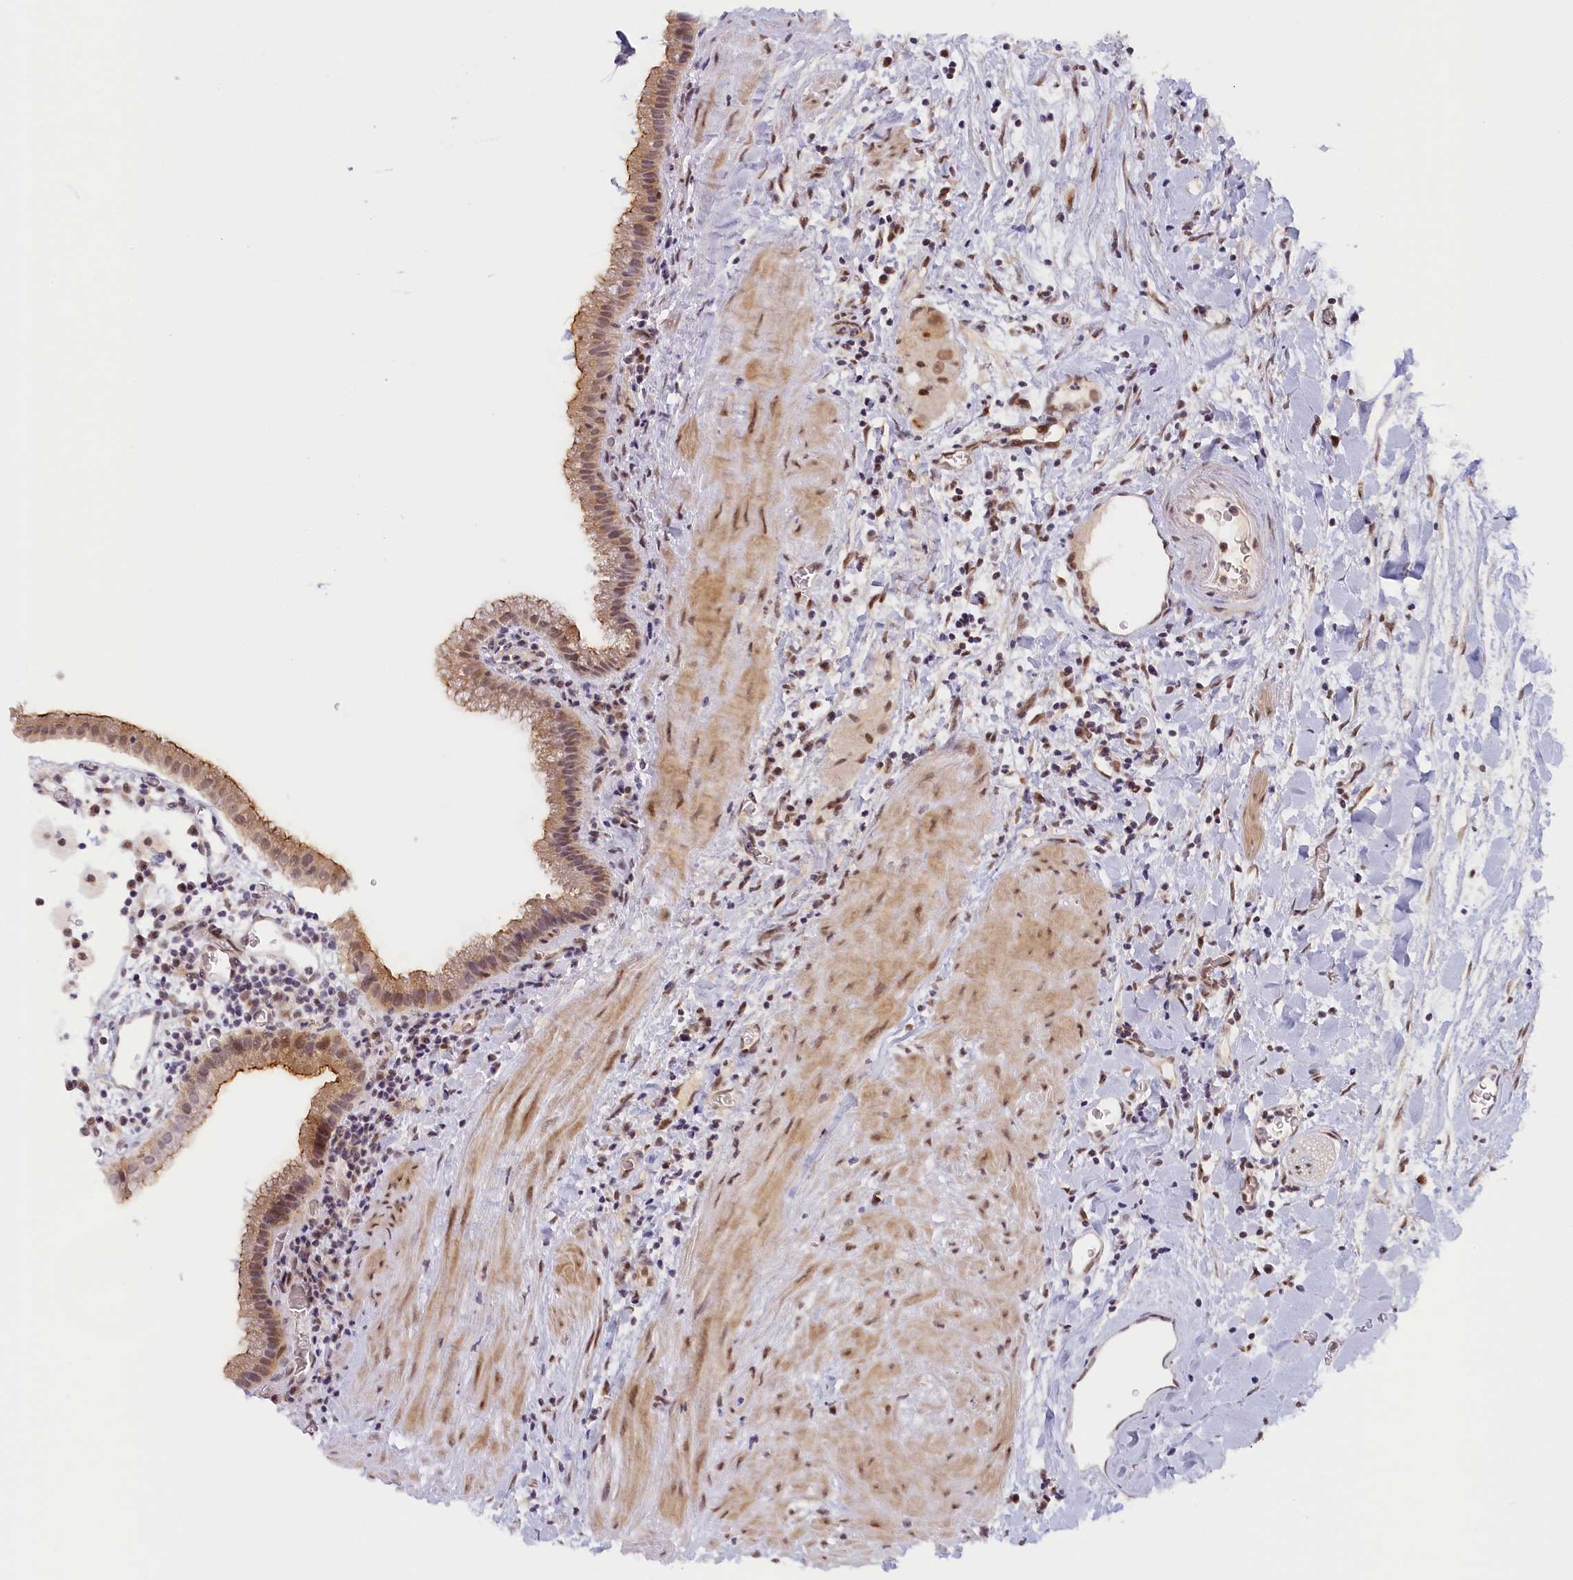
{"staining": {"intensity": "moderate", "quantity": "<25%", "location": "cytoplasmic/membranous"}, "tissue": "gallbladder", "cell_type": "Glandular cells", "image_type": "normal", "snomed": [{"axis": "morphology", "description": "Normal tissue, NOS"}, {"axis": "topography", "description": "Gallbladder"}], "caption": "Protein analysis of unremarkable gallbladder reveals moderate cytoplasmic/membranous expression in approximately <25% of glandular cells. The staining was performed using DAB (3,3'-diaminobenzidine) to visualize the protein expression in brown, while the nuclei were stained in blue with hematoxylin (Magnification: 20x).", "gene": "SEC31B", "patient": {"sex": "male", "age": 78}}